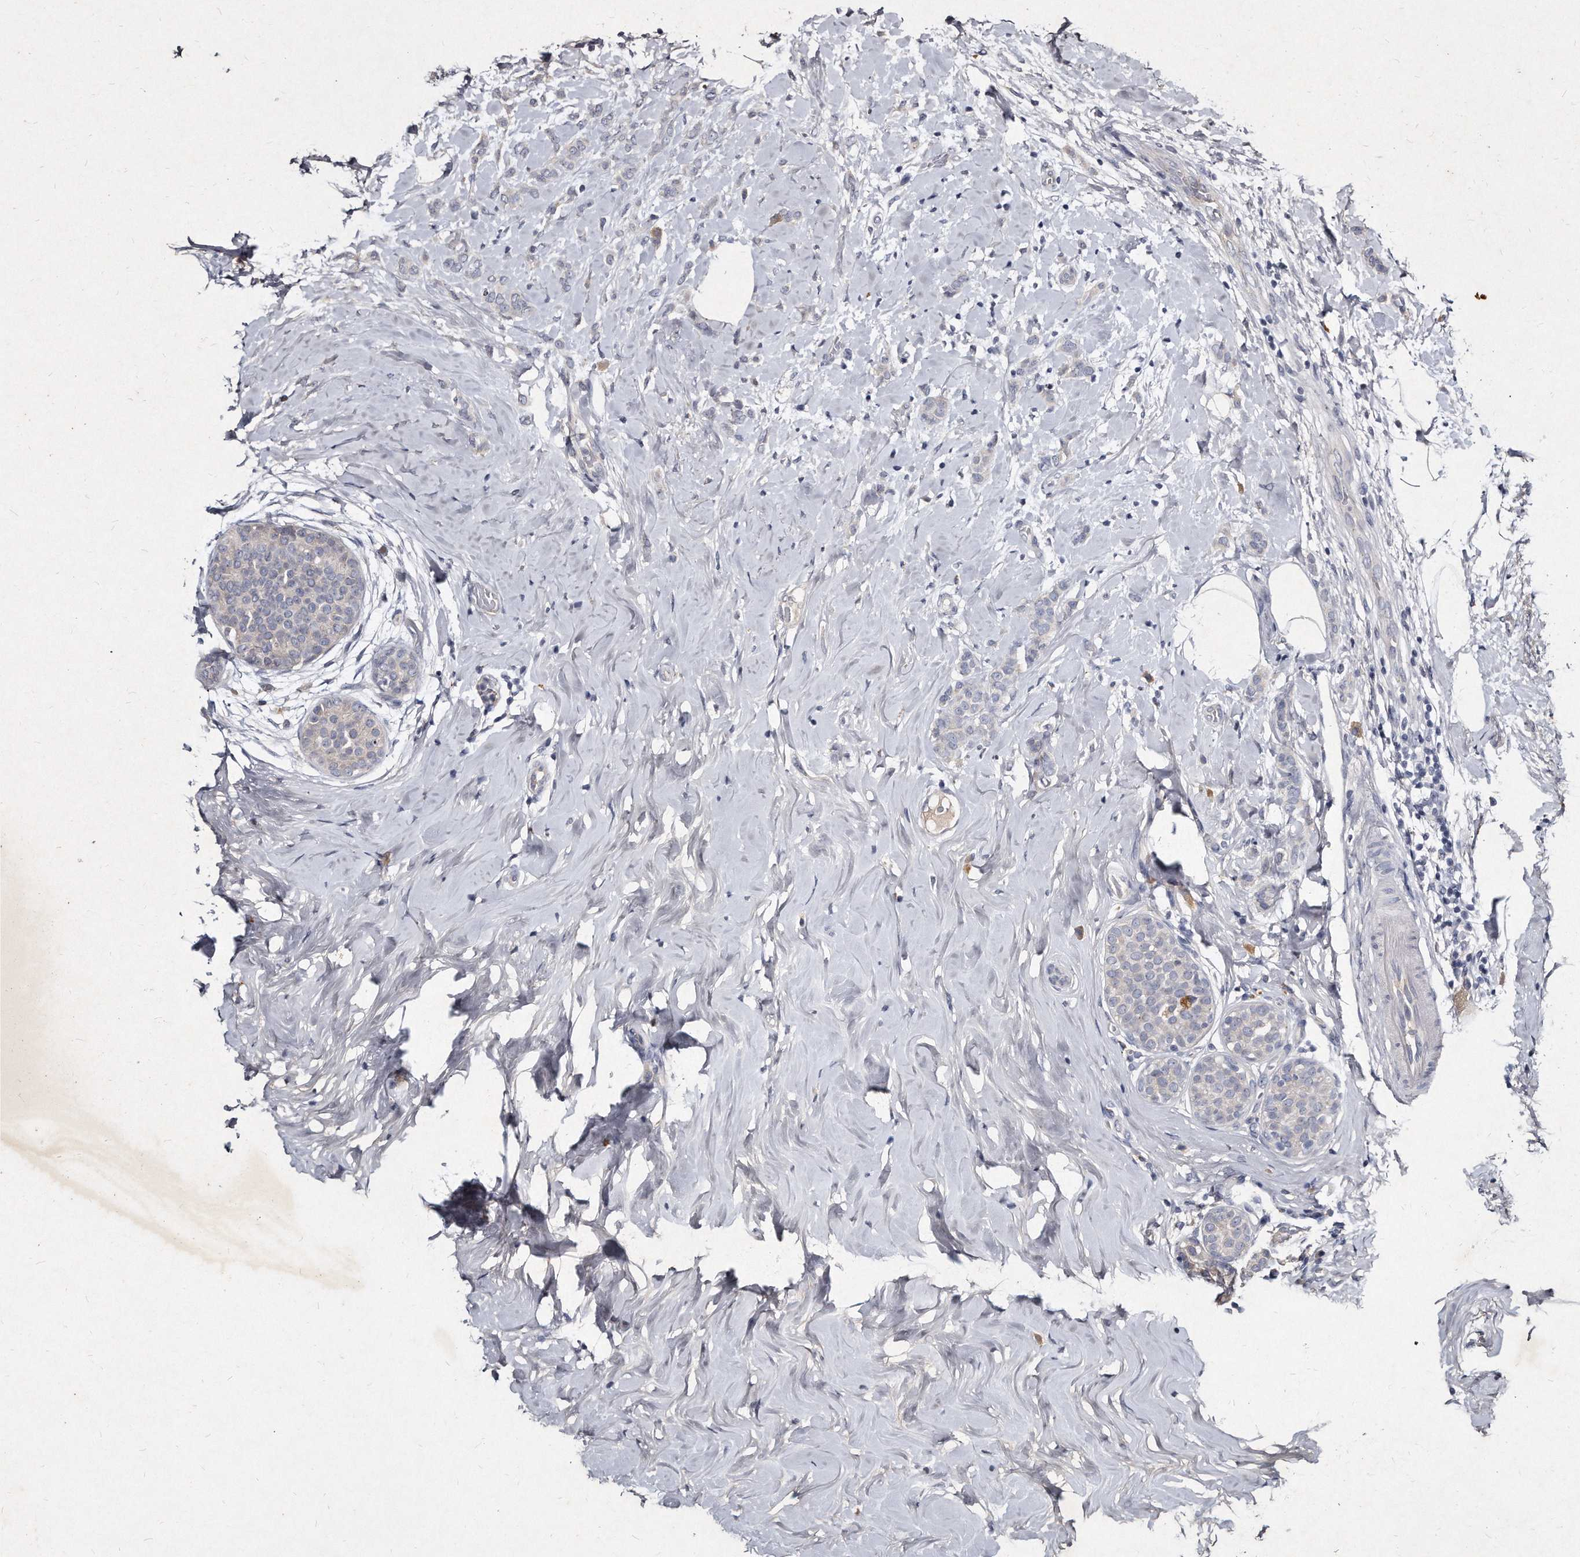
{"staining": {"intensity": "negative", "quantity": "none", "location": "none"}, "tissue": "breast cancer", "cell_type": "Tumor cells", "image_type": "cancer", "snomed": [{"axis": "morphology", "description": "Lobular carcinoma, in situ"}, {"axis": "morphology", "description": "Lobular carcinoma"}, {"axis": "topography", "description": "Breast"}], "caption": "IHC image of human lobular carcinoma in situ (breast) stained for a protein (brown), which reveals no staining in tumor cells.", "gene": "KLHDC3", "patient": {"sex": "female", "age": 41}}